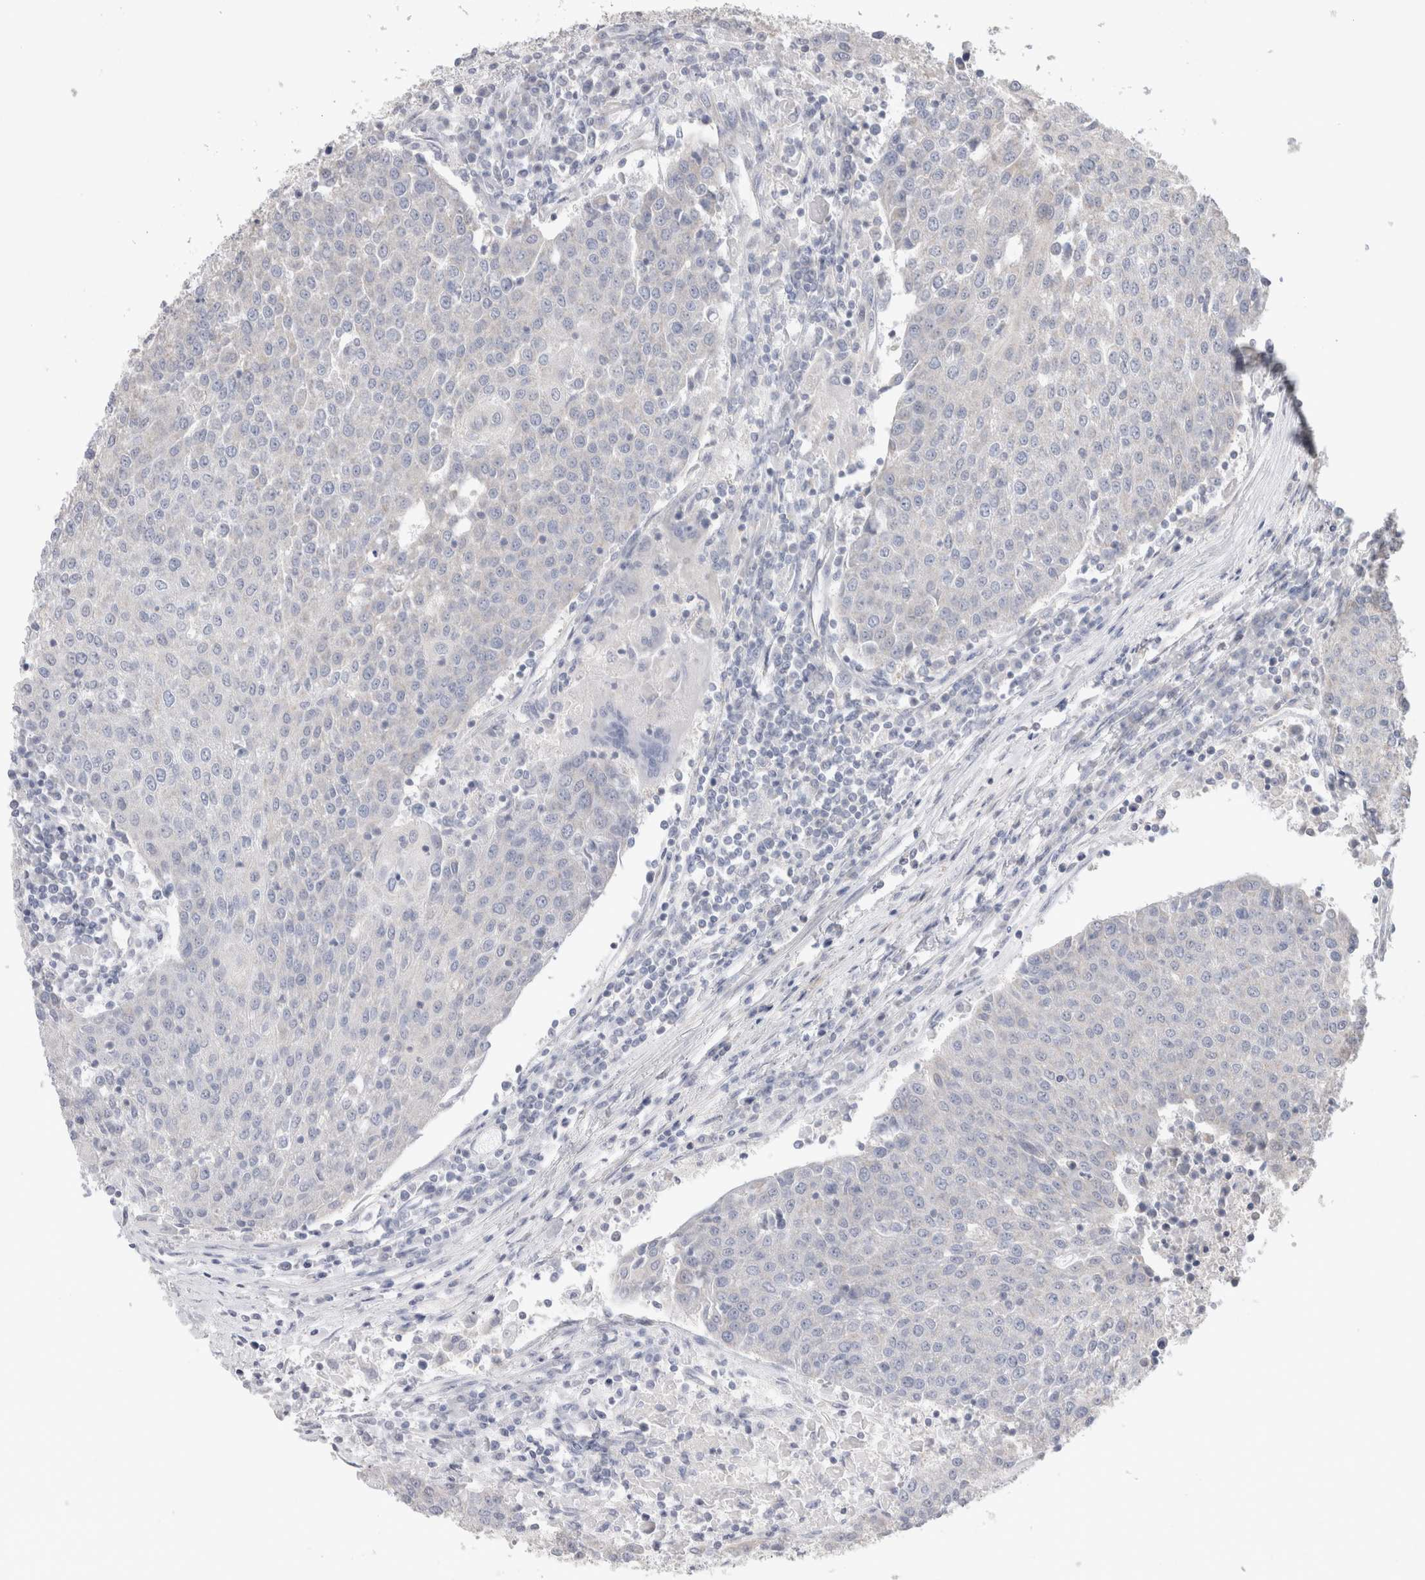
{"staining": {"intensity": "negative", "quantity": "none", "location": "none"}, "tissue": "urothelial cancer", "cell_type": "Tumor cells", "image_type": "cancer", "snomed": [{"axis": "morphology", "description": "Urothelial carcinoma, High grade"}, {"axis": "topography", "description": "Urinary bladder"}], "caption": "IHC of human urothelial carcinoma (high-grade) demonstrates no positivity in tumor cells.", "gene": "DMD", "patient": {"sex": "female", "age": 85}}